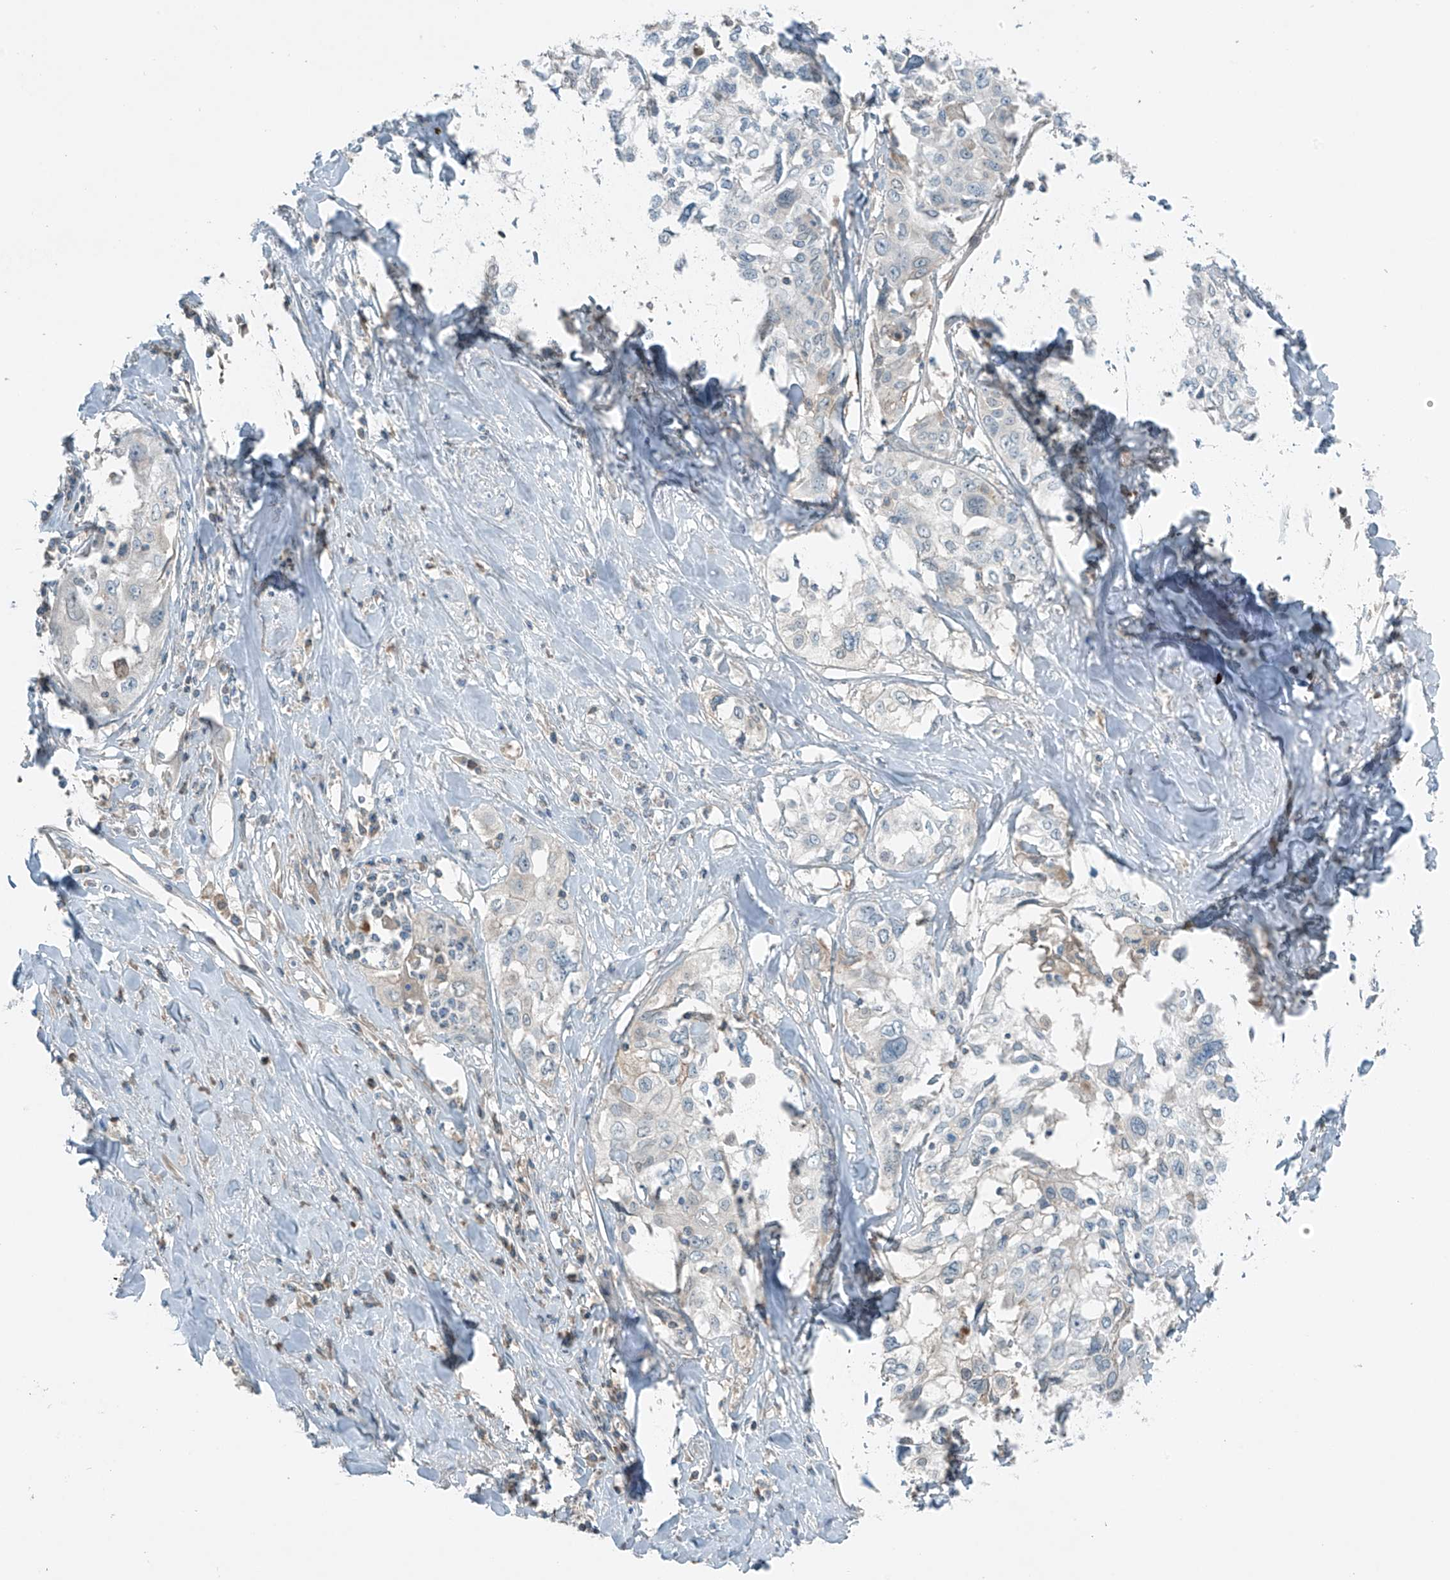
{"staining": {"intensity": "negative", "quantity": "none", "location": "none"}, "tissue": "cervical cancer", "cell_type": "Tumor cells", "image_type": "cancer", "snomed": [{"axis": "morphology", "description": "Squamous cell carcinoma, NOS"}, {"axis": "topography", "description": "Cervix"}], "caption": "Immunohistochemical staining of cervical cancer (squamous cell carcinoma) exhibits no significant expression in tumor cells.", "gene": "FAM131C", "patient": {"sex": "female", "age": 31}}